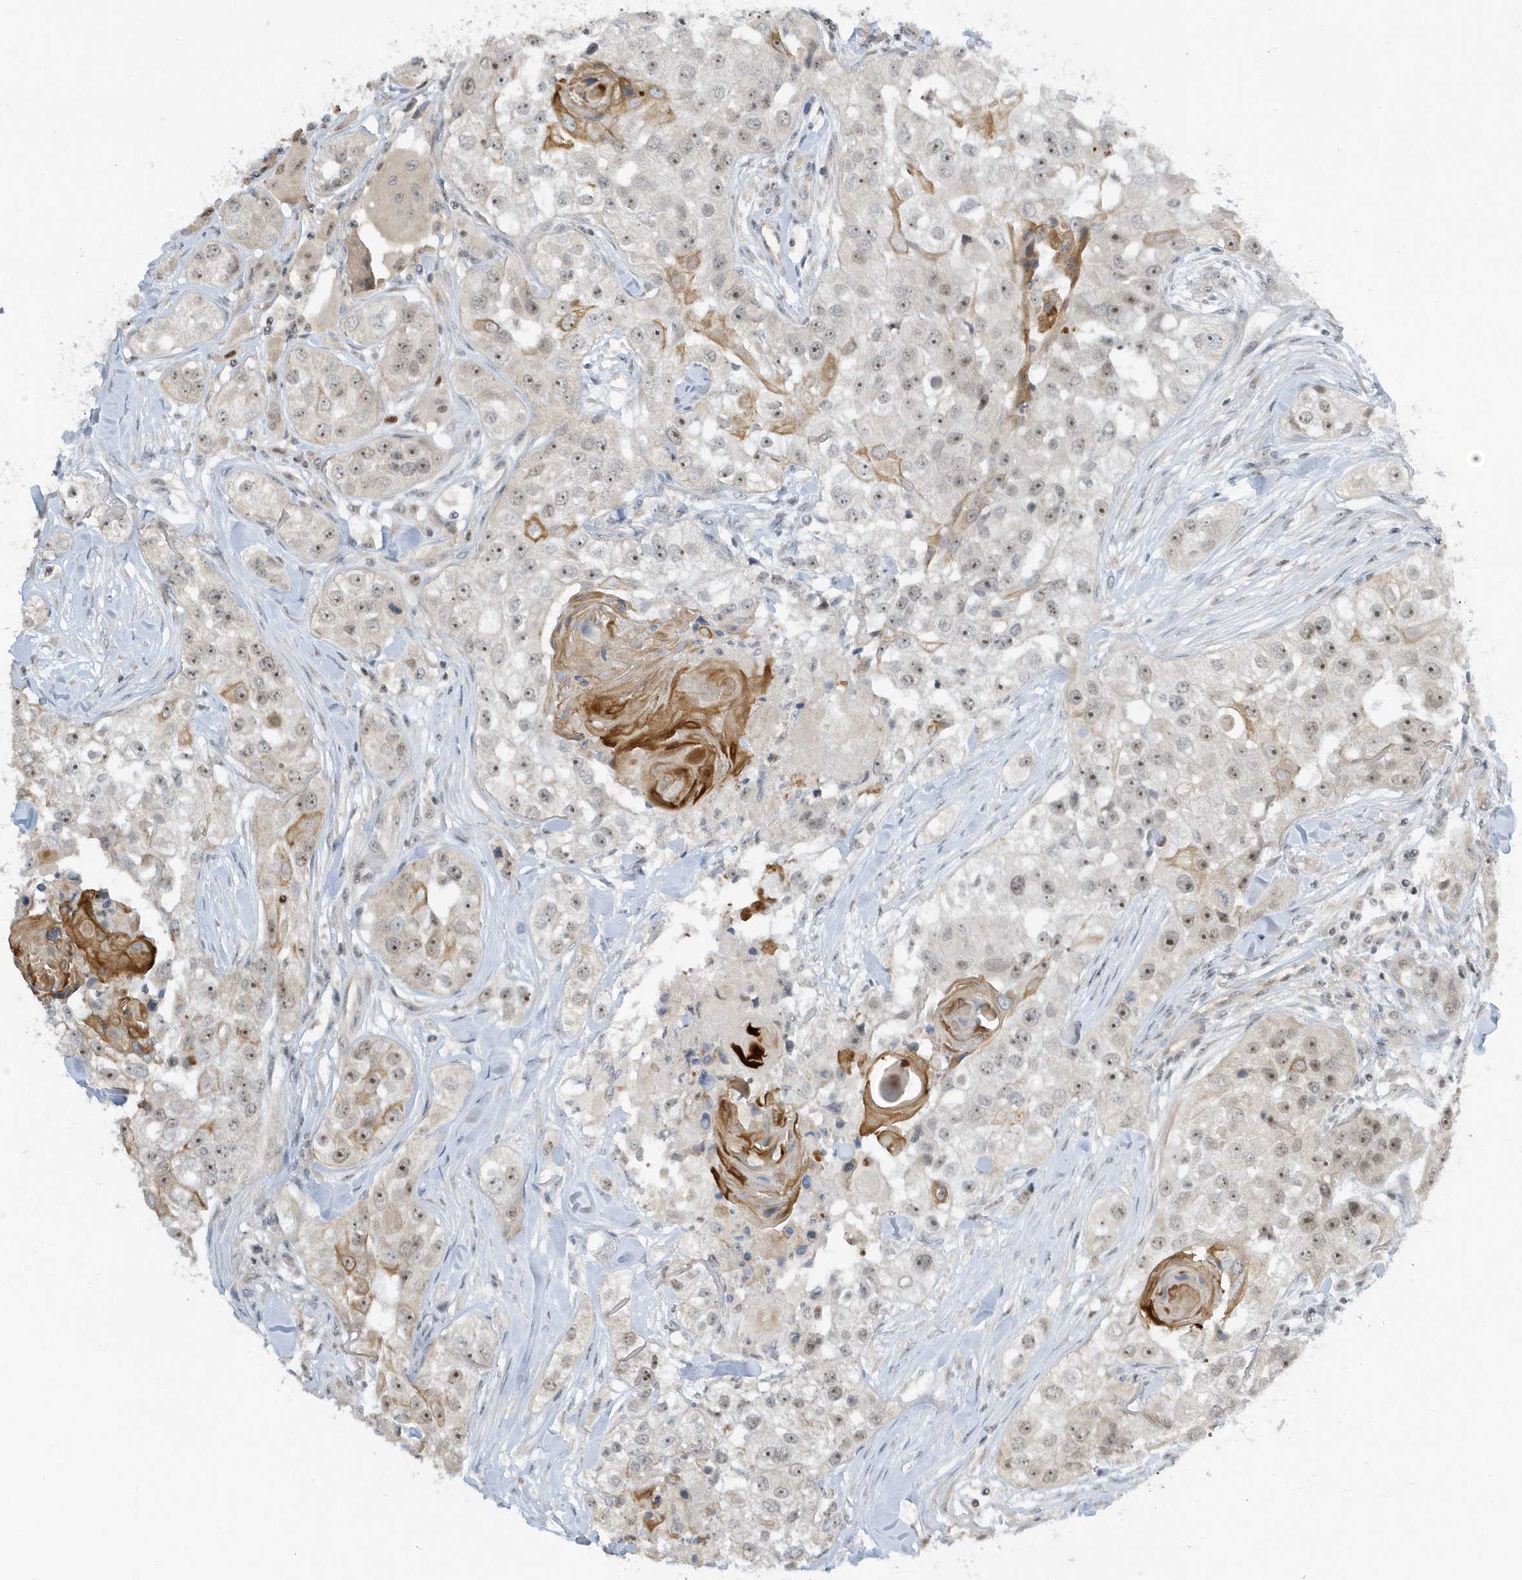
{"staining": {"intensity": "moderate", "quantity": "25%-75%", "location": "nuclear"}, "tissue": "head and neck cancer", "cell_type": "Tumor cells", "image_type": "cancer", "snomed": [{"axis": "morphology", "description": "Normal tissue, NOS"}, {"axis": "morphology", "description": "Squamous cell carcinoma, NOS"}, {"axis": "topography", "description": "Skeletal muscle"}, {"axis": "topography", "description": "Head-Neck"}], "caption": "Head and neck squamous cell carcinoma stained for a protein exhibits moderate nuclear positivity in tumor cells.", "gene": "ZNF740", "patient": {"sex": "male", "age": 51}}